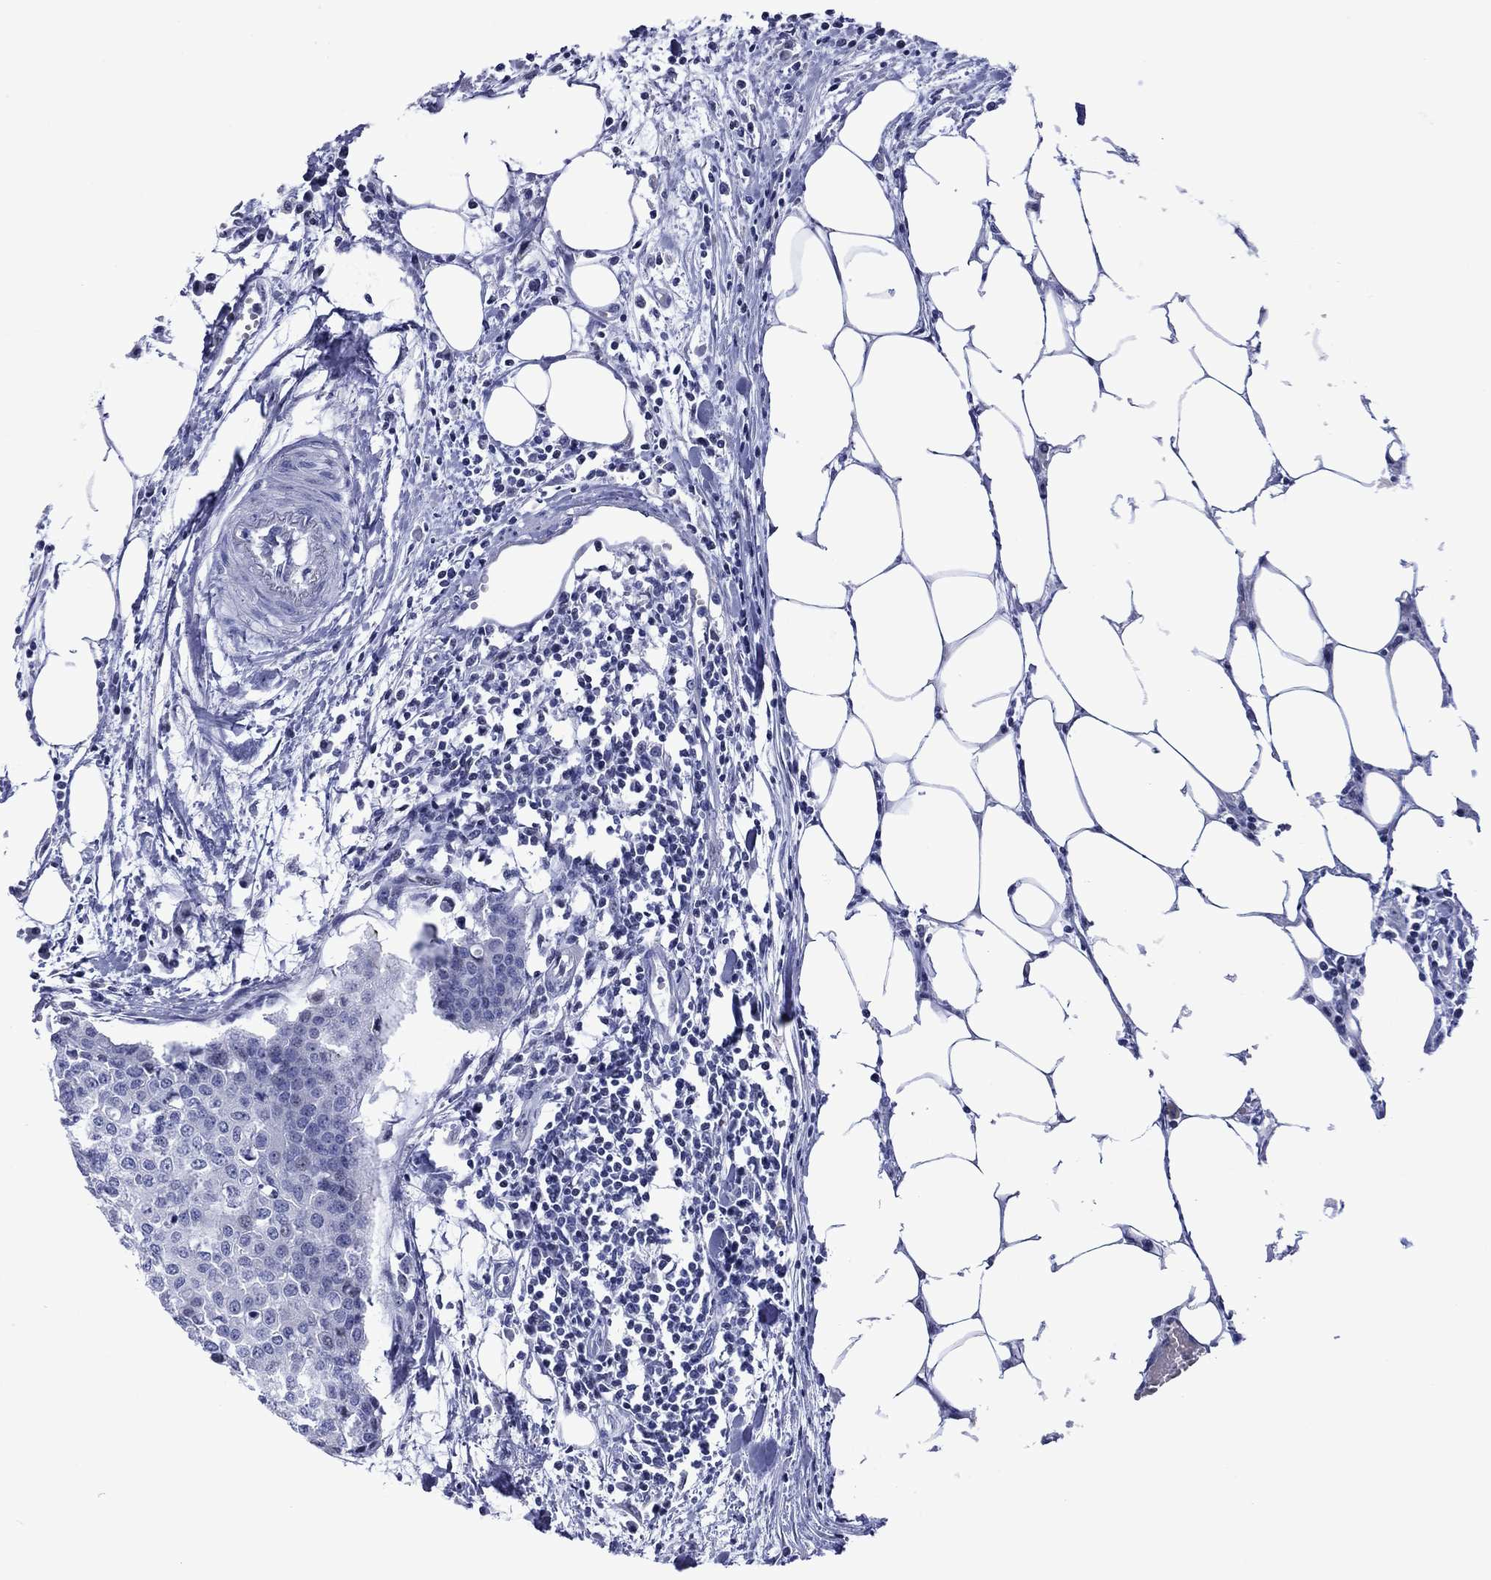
{"staining": {"intensity": "negative", "quantity": "none", "location": "none"}, "tissue": "carcinoid", "cell_type": "Tumor cells", "image_type": "cancer", "snomed": [{"axis": "morphology", "description": "Carcinoid, malignant, NOS"}, {"axis": "topography", "description": "Colon"}], "caption": "Tumor cells are negative for brown protein staining in carcinoid. (DAB IHC with hematoxylin counter stain).", "gene": "PIWIL1", "patient": {"sex": "male", "age": 81}}